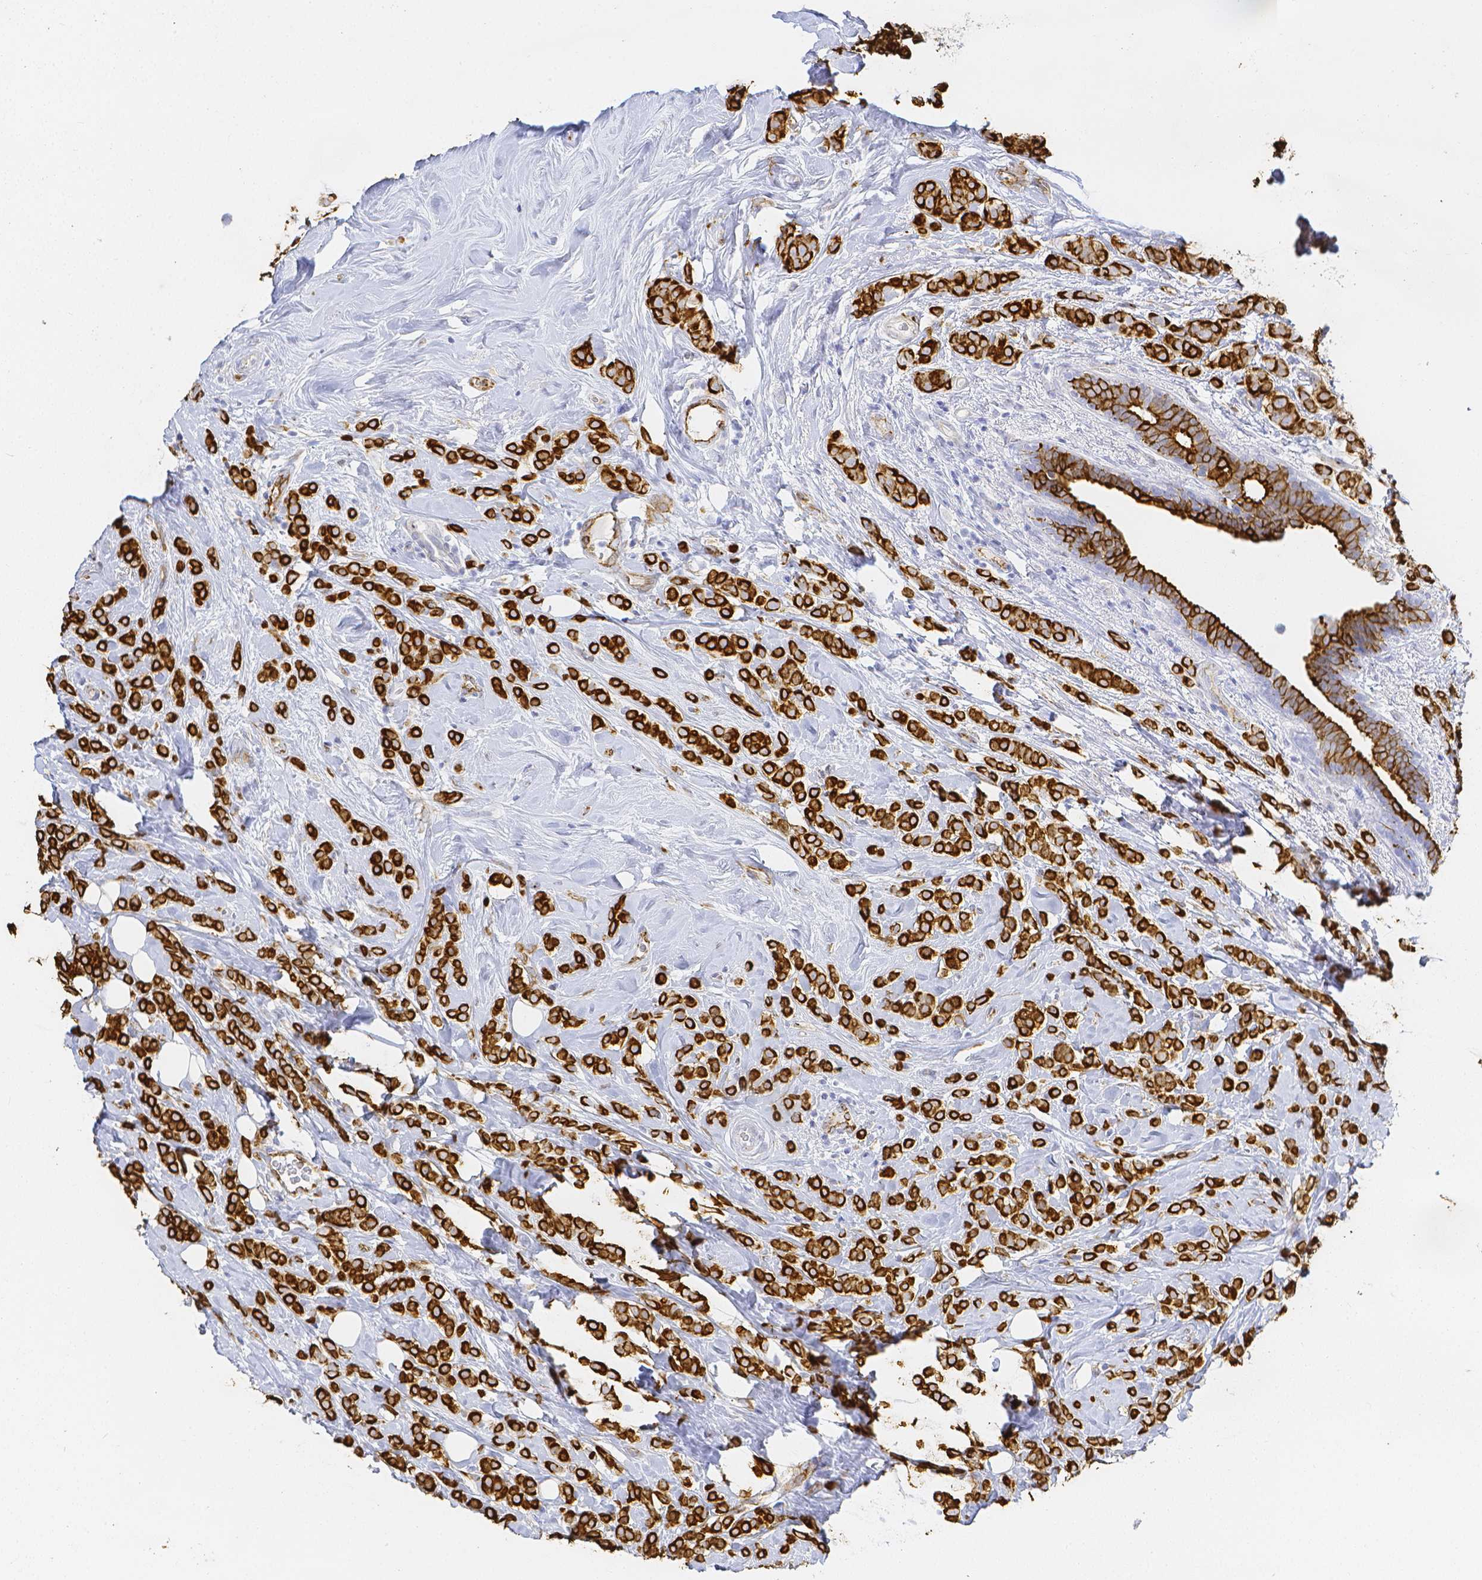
{"staining": {"intensity": "strong", "quantity": ">75%", "location": "cytoplasmic/membranous"}, "tissue": "breast cancer", "cell_type": "Tumor cells", "image_type": "cancer", "snomed": [{"axis": "morphology", "description": "Lobular carcinoma"}, {"axis": "topography", "description": "Breast"}], "caption": "DAB (3,3'-diaminobenzidine) immunohistochemical staining of human breast lobular carcinoma reveals strong cytoplasmic/membranous protein positivity in approximately >75% of tumor cells. (Brightfield microscopy of DAB IHC at high magnification).", "gene": "SMURF1", "patient": {"sex": "female", "age": 49}}